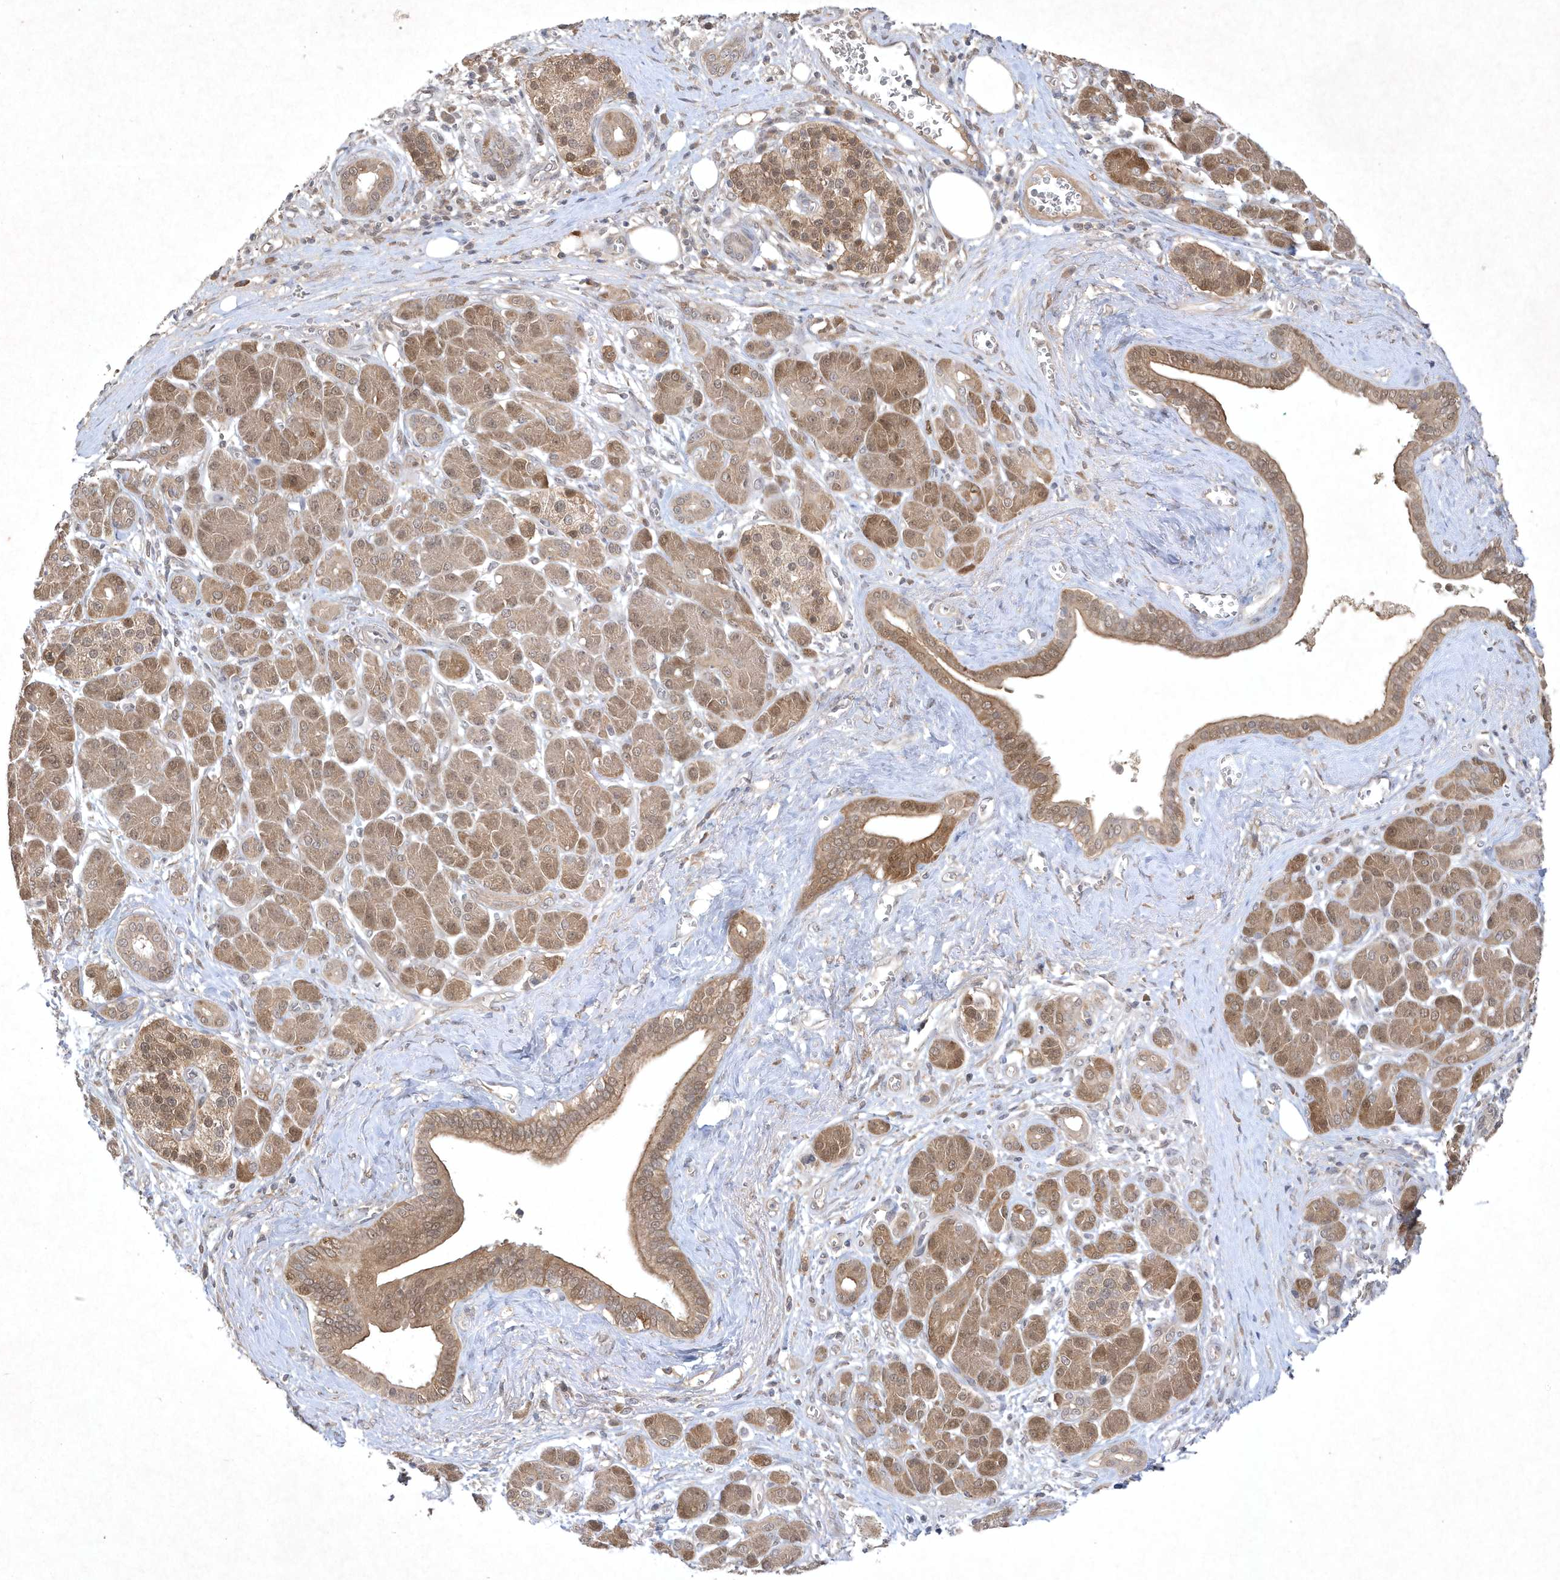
{"staining": {"intensity": "moderate", "quantity": "25%-75%", "location": "cytoplasmic/membranous"}, "tissue": "pancreatic cancer", "cell_type": "Tumor cells", "image_type": "cancer", "snomed": [{"axis": "morphology", "description": "Adenocarcinoma, NOS"}, {"axis": "topography", "description": "Pancreas"}], "caption": "A photomicrograph of human adenocarcinoma (pancreatic) stained for a protein displays moderate cytoplasmic/membranous brown staining in tumor cells.", "gene": "AKR7A2", "patient": {"sex": "male", "age": 78}}